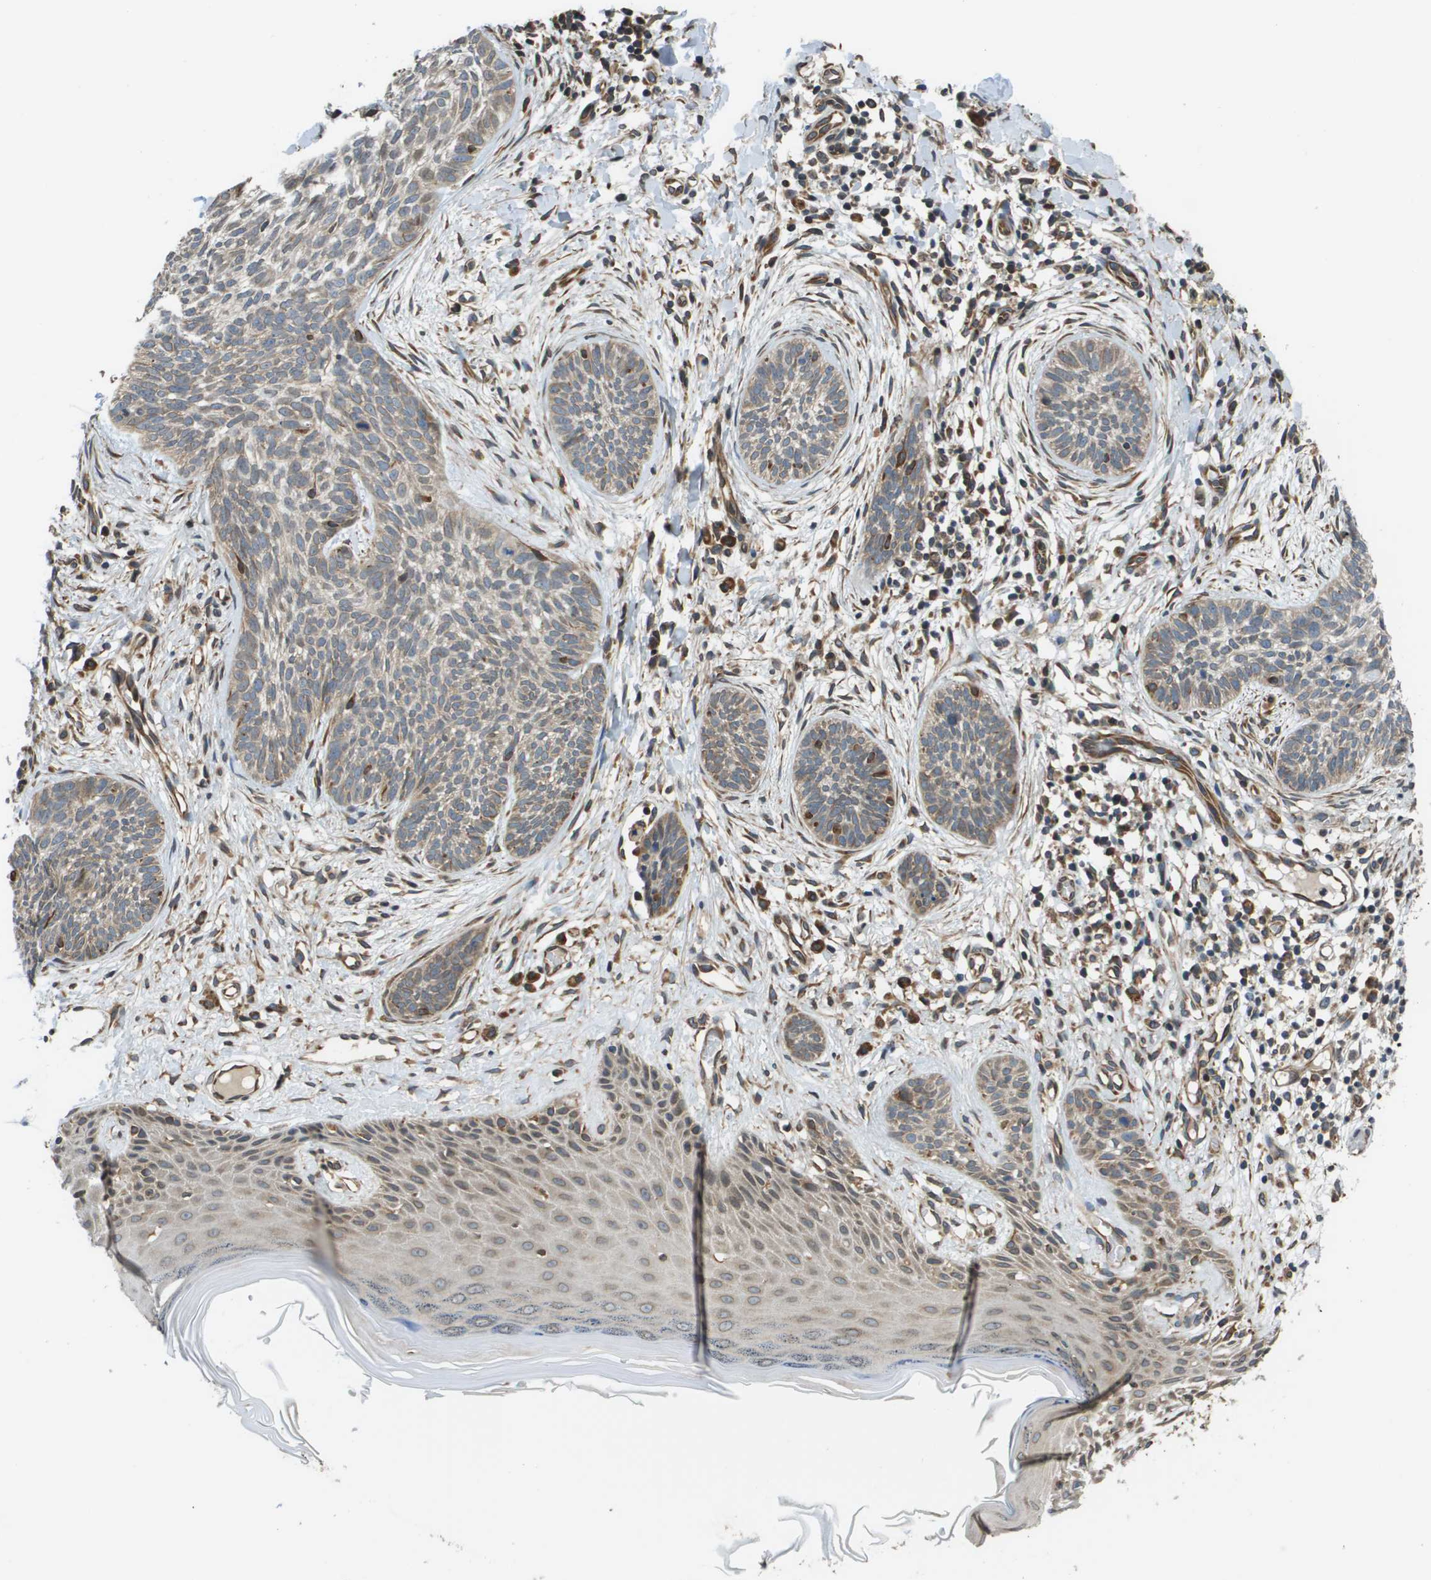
{"staining": {"intensity": "weak", "quantity": "25%-75%", "location": "cytoplasmic/membranous"}, "tissue": "skin cancer", "cell_type": "Tumor cells", "image_type": "cancer", "snomed": [{"axis": "morphology", "description": "Basal cell carcinoma"}, {"axis": "topography", "description": "Skin"}], "caption": "Skin cancer (basal cell carcinoma) was stained to show a protein in brown. There is low levels of weak cytoplasmic/membranous staining in approximately 25%-75% of tumor cells.", "gene": "SEC62", "patient": {"sex": "female", "age": 59}}